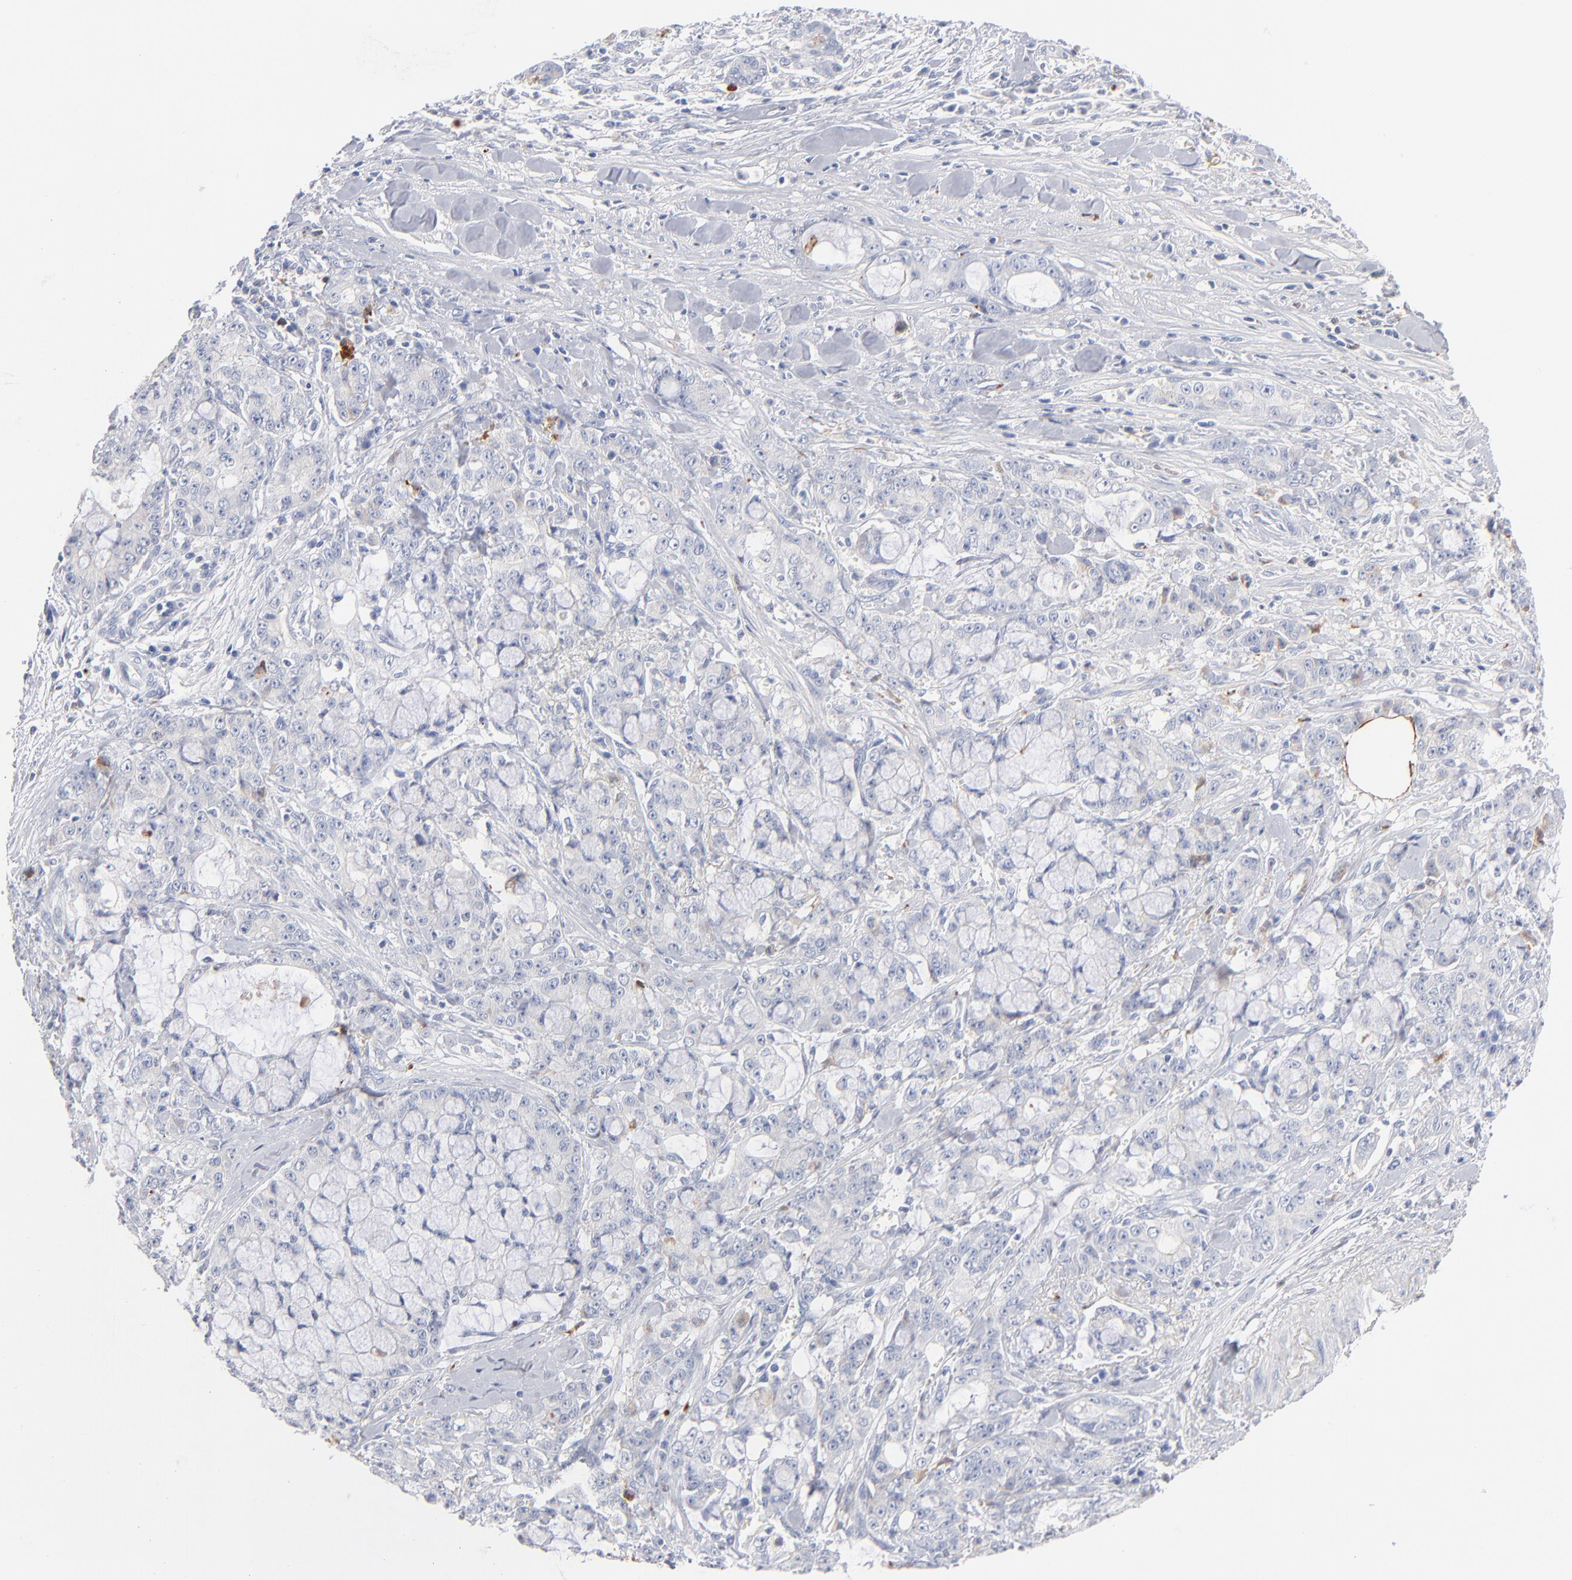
{"staining": {"intensity": "negative", "quantity": "none", "location": "none"}, "tissue": "pancreatic cancer", "cell_type": "Tumor cells", "image_type": "cancer", "snomed": [{"axis": "morphology", "description": "Adenocarcinoma, NOS"}, {"axis": "topography", "description": "Pancreas"}], "caption": "High power microscopy micrograph of an IHC image of adenocarcinoma (pancreatic), revealing no significant staining in tumor cells.", "gene": "APOH", "patient": {"sex": "female", "age": 73}}